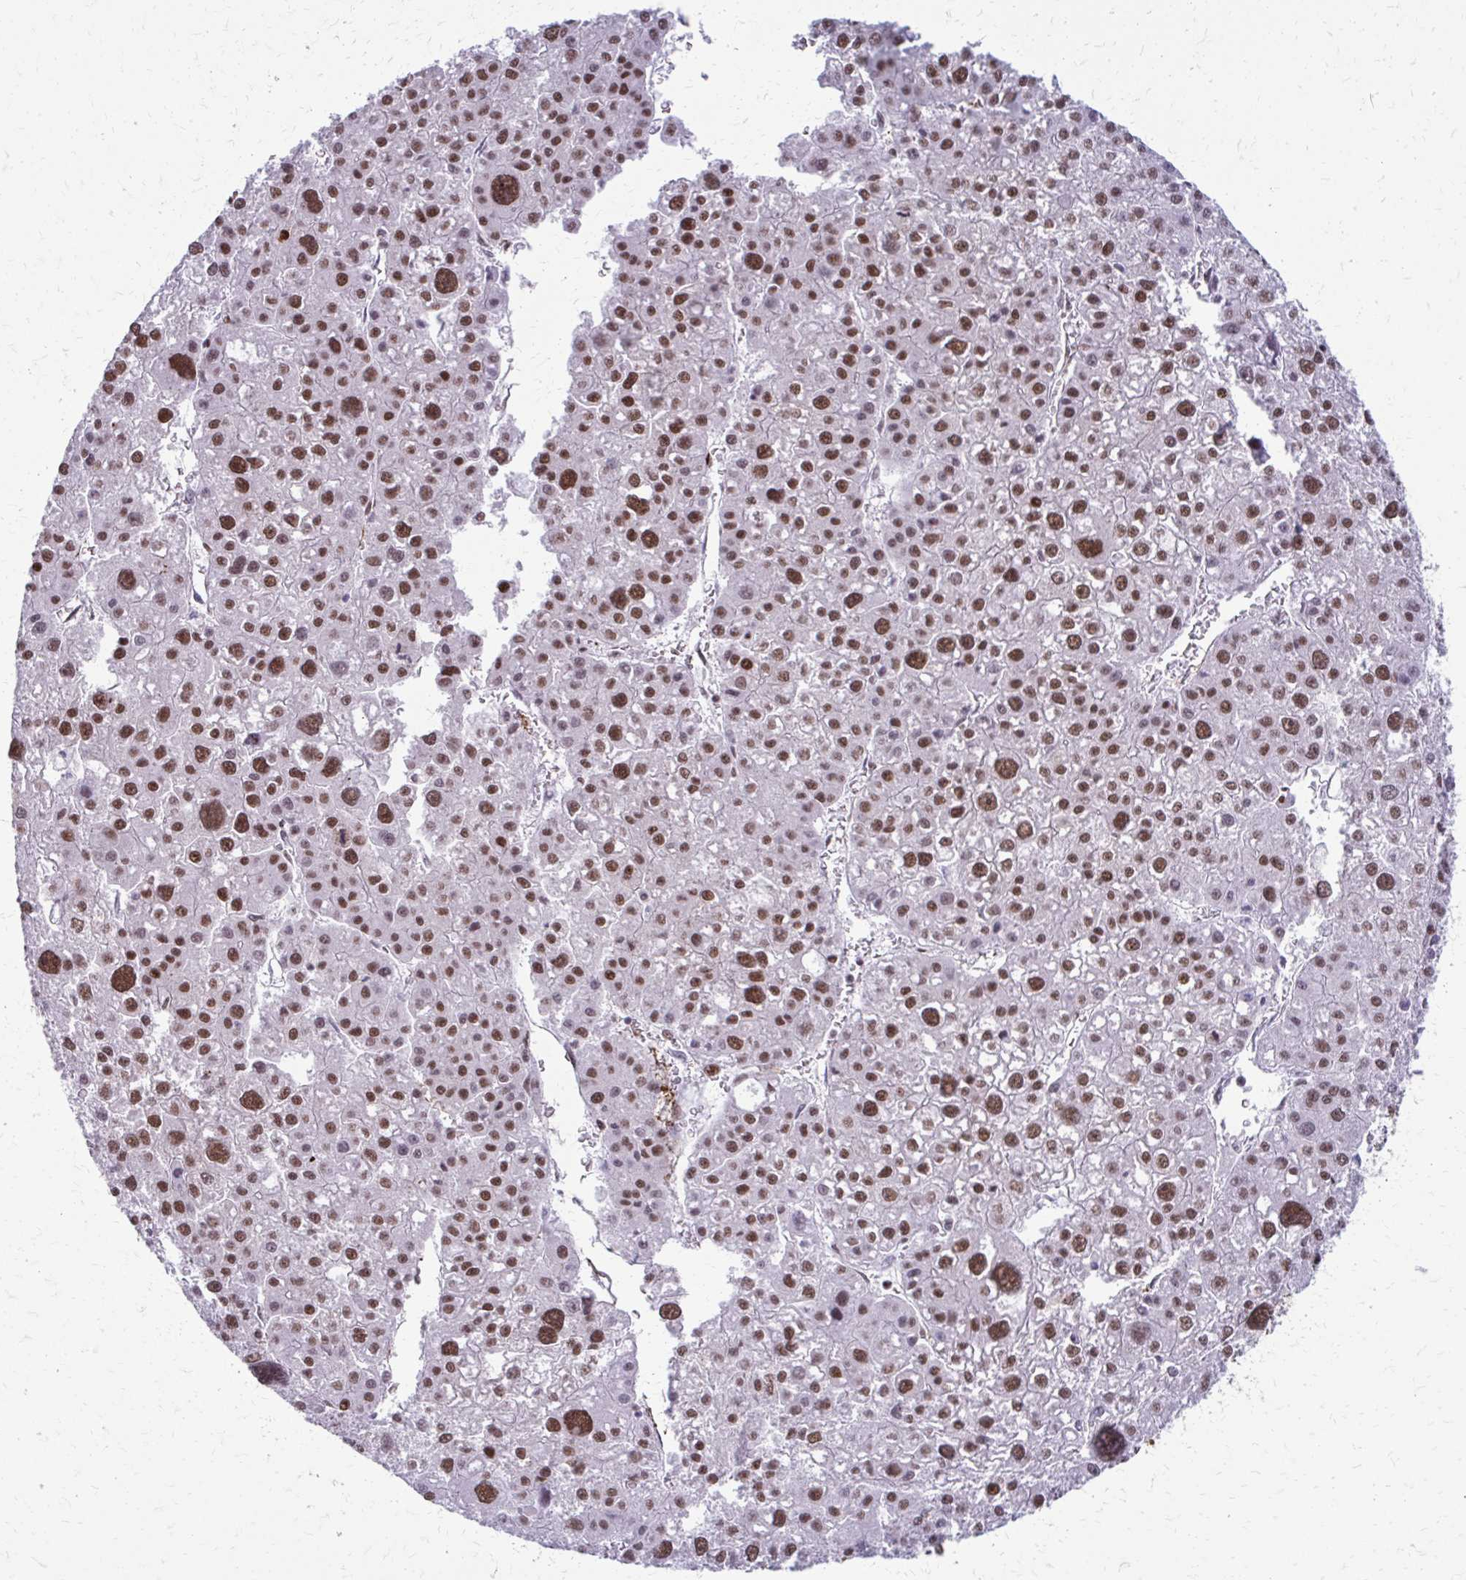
{"staining": {"intensity": "moderate", "quantity": ">75%", "location": "nuclear"}, "tissue": "liver cancer", "cell_type": "Tumor cells", "image_type": "cancer", "snomed": [{"axis": "morphology", "description": "Carcinoma, Hepatocellular, NOS"}, {"axis": "topography", "description": "Liver"}], "caption": "An immunohistochemistry histopathology image of neoplastic tissue is shown. Protein staining in brown labels moderate nuclear positivity in hepatocellular carcinoma (liver) within tumor cells.", "gene": "SS18", "patient": {"sex": "male", "age": 73}}